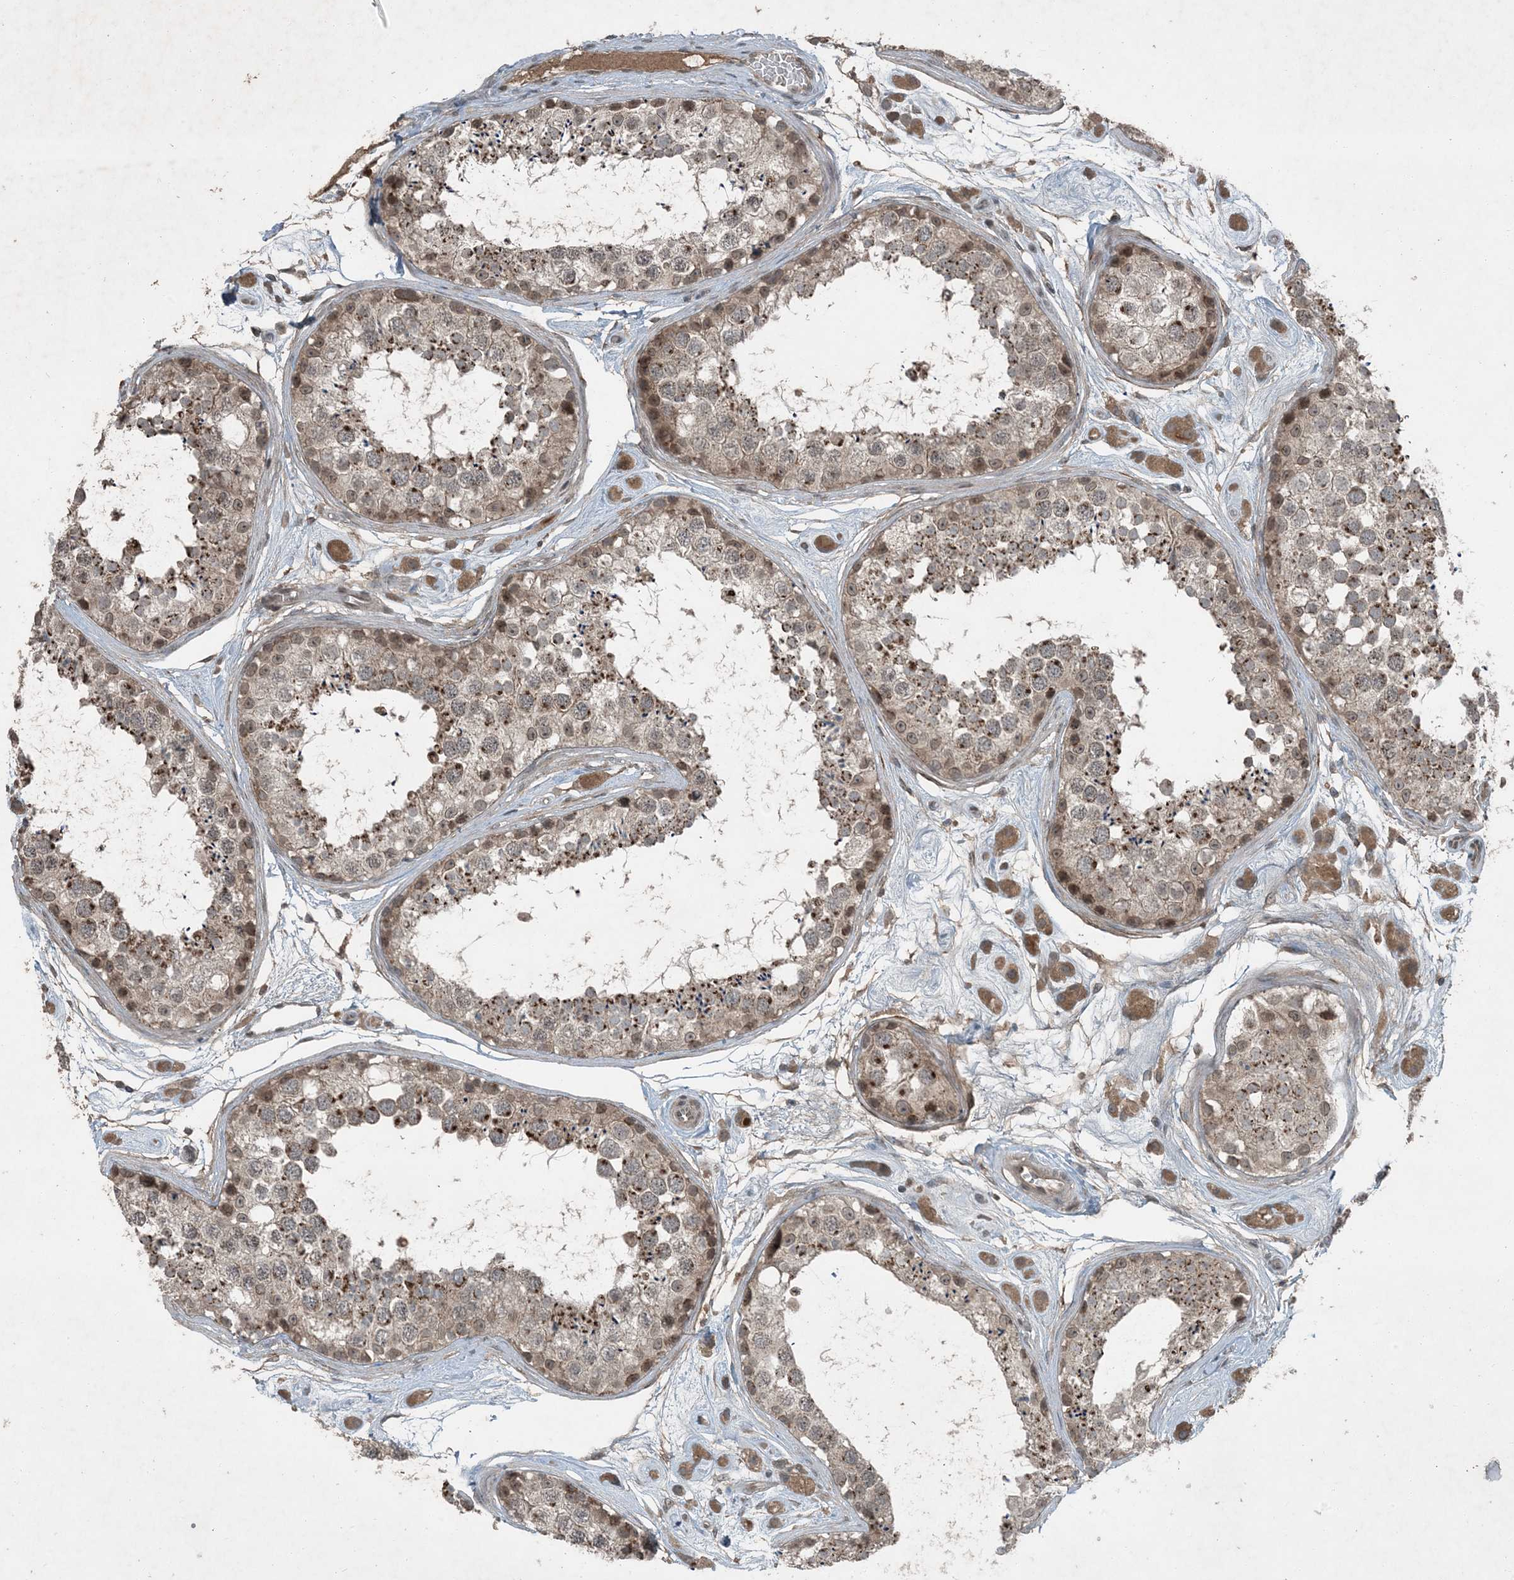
{"staining": {"intensity": "weak", "quantity": "25%-75%", "location": "cytoplasmic/membranous"}, "tissue": "testis", "cell_type": "Cells in seminiferous ducts", "image_type": "normal", "snomed": [{"axis": "morphology", "description": "Normal tissue, NOS"}, {"axis": "topography", "description": "Testis"}], "caption": "Brown immunohistochemical staining in unremarkable testis reveals weak cytoplasmic/membranous expression in approximately 25%-75% of cells in seminiferous ducts.", "gene": "MDN1", "patient": {"sex": "male", "age": 25}}